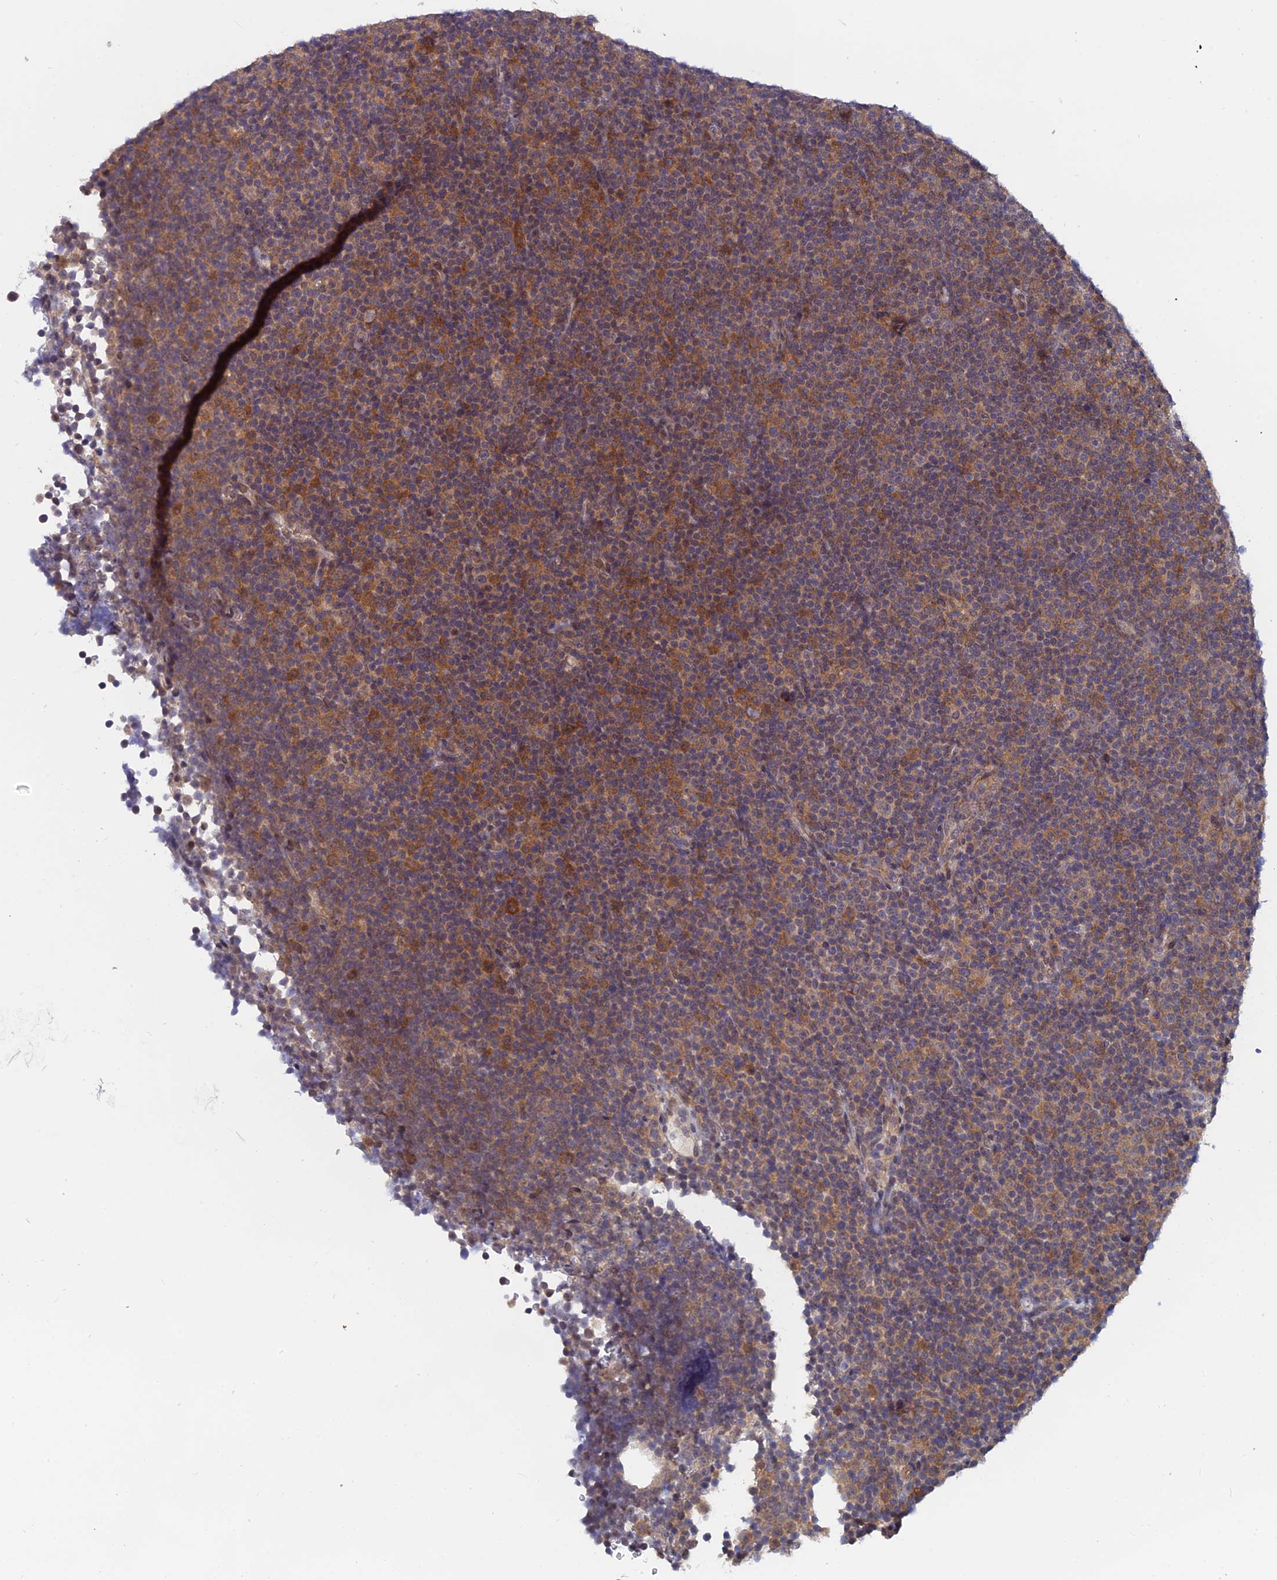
{"staining": {"intensity": "moderate", "quantity": "25%-75%", "location": "cytoplasmic/membranous"}, "tissue": "lymphoma", "cell_type": "Tumor cells", "image_type": "cancer", "snomed": [{"axis": "morphology", "description": "Malignant lymphoma, non-Hodgkin's type, Low grade"}, {"axis": "topography", "description": "Lymph node"}], "caption": "Lymphoma stained with immunohistochemistry (IHC) reveals moderate cytoplasmic/membranous expression in approximately 25%-75% of tumor cells.", "gene": "SRA1", "patient": {"sex": "female", "age": 67}}